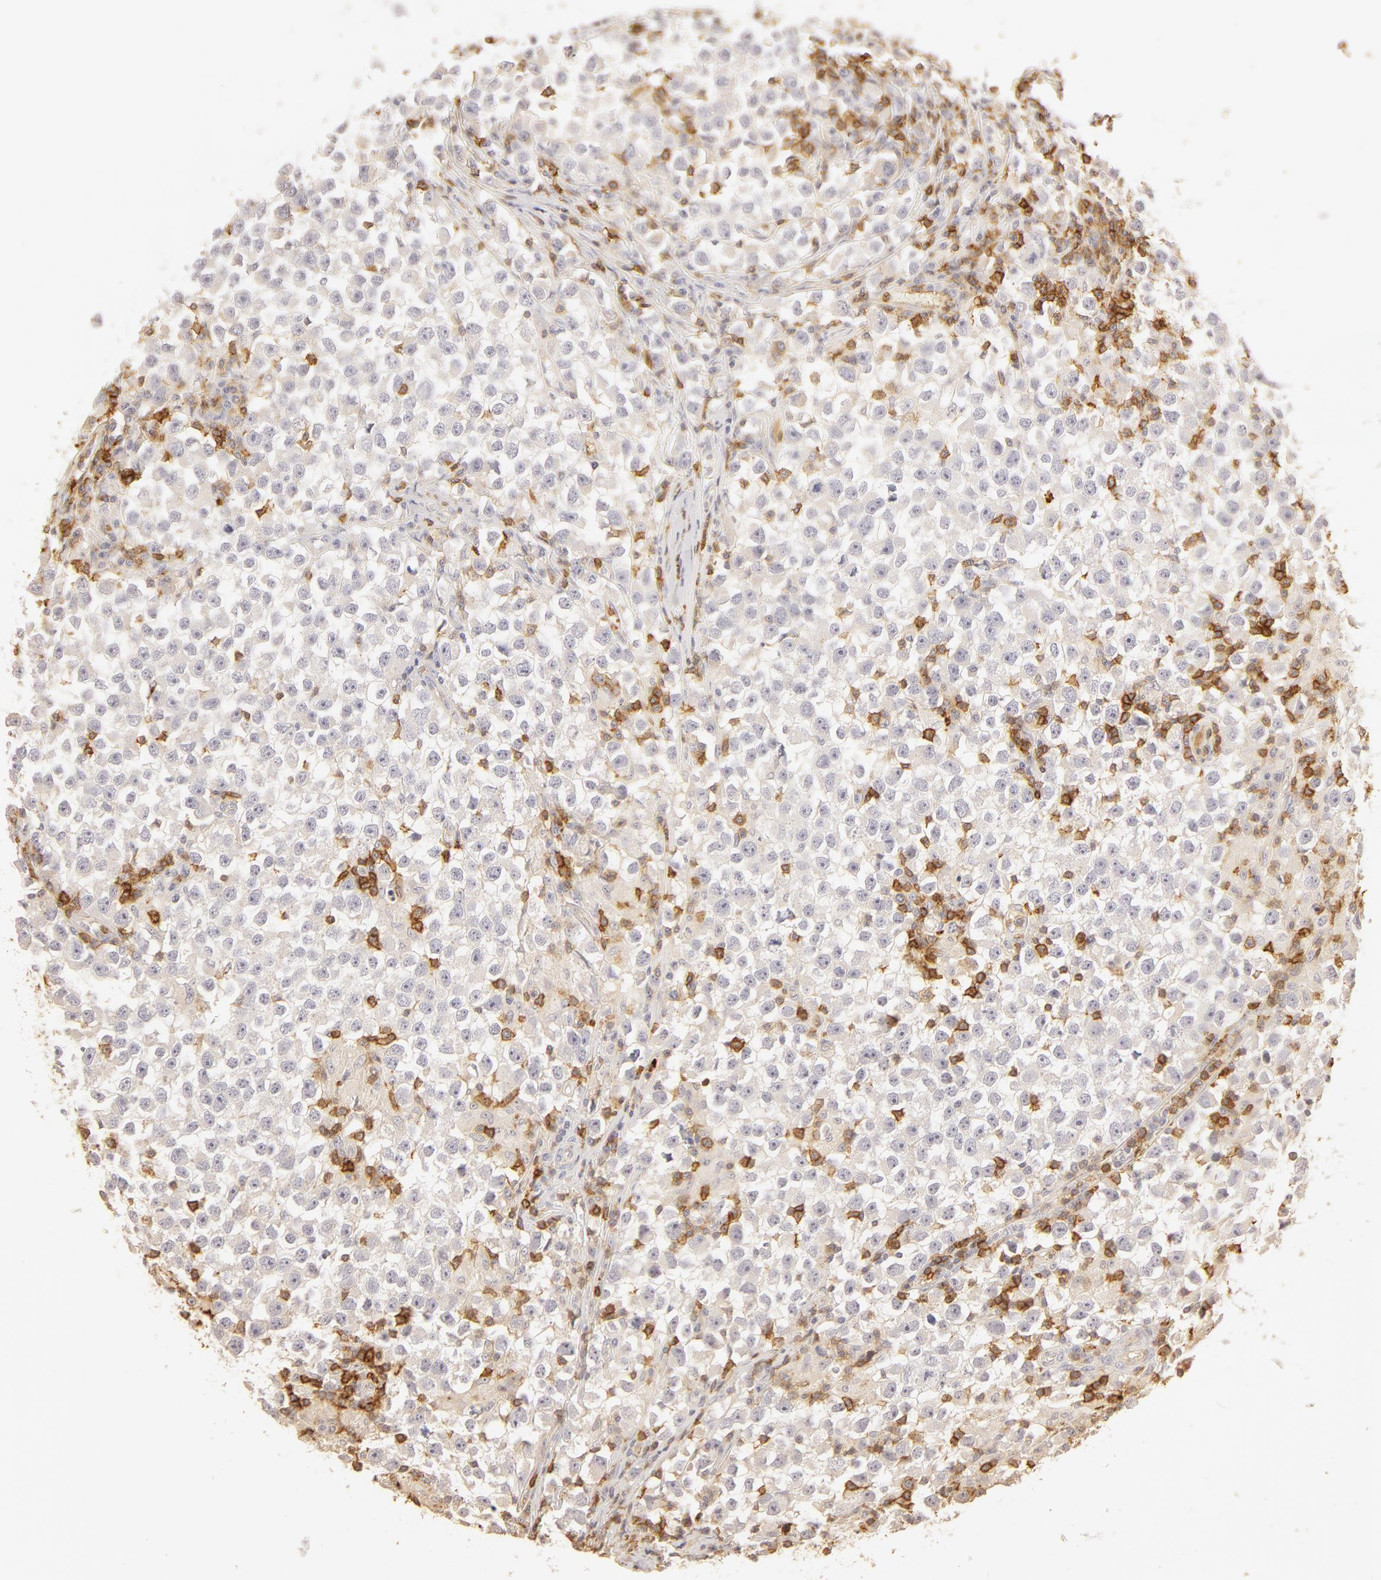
{"staining": {"intensity": "negative", "quantity": "none", "location": "none"}, "tissue": "testis cancer", "cell_type": "Tumor cells", "image_type": "cancer", "snomed": [{"axis": "morphology", "description": "Seminoma, NOS"}, {"axis": "topography", "description": "Testis"}], "caption": "The immunohistochemistry (IHC) histopathology image has no significant expression in tumor cells of testis cancer (seminoma) tissue.", "gene": "C1R", "patient": {"sex": "male", "age": 33}}